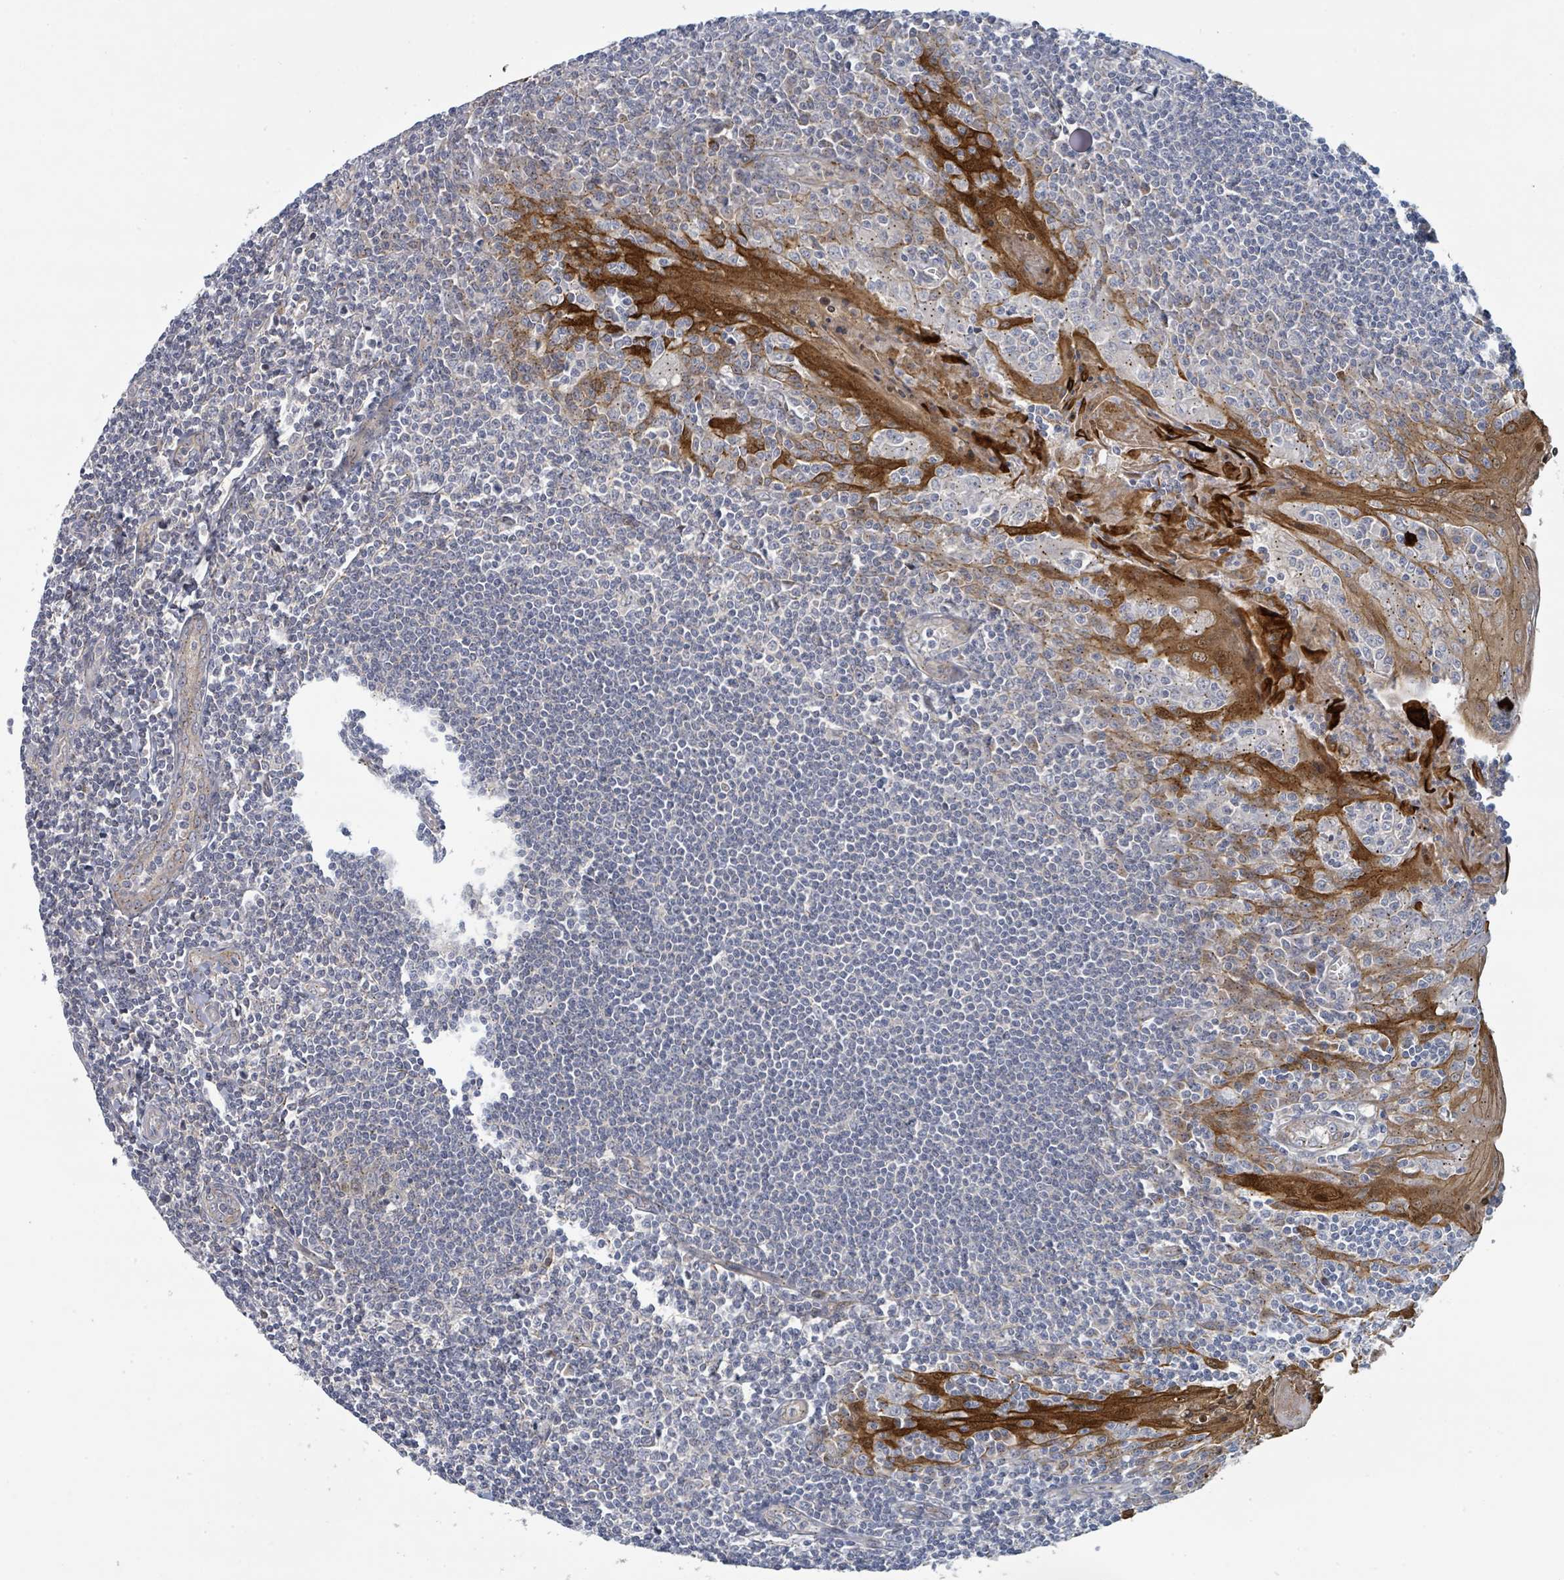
{"staining": {"intensity": "weak", "quantity": "<25%", "location": "cytoplasmic/membranous"}, "tissue": "tonsil", "cell_type": "Germinal center cells", "image_type": "normal", "snomed": [{"axis": "morphology", "description": "Normal tissue, NOS"}, {"axis": "topography", "description": "Tonsil"}], "caption": "A high-resolution image shows immunohistochemistry (IHC) staining of normal tonsil, which shows no significant positivity in germinal center cells.", "gene": "COL5A3", "patient": {"sex": "male", "age": 27}}